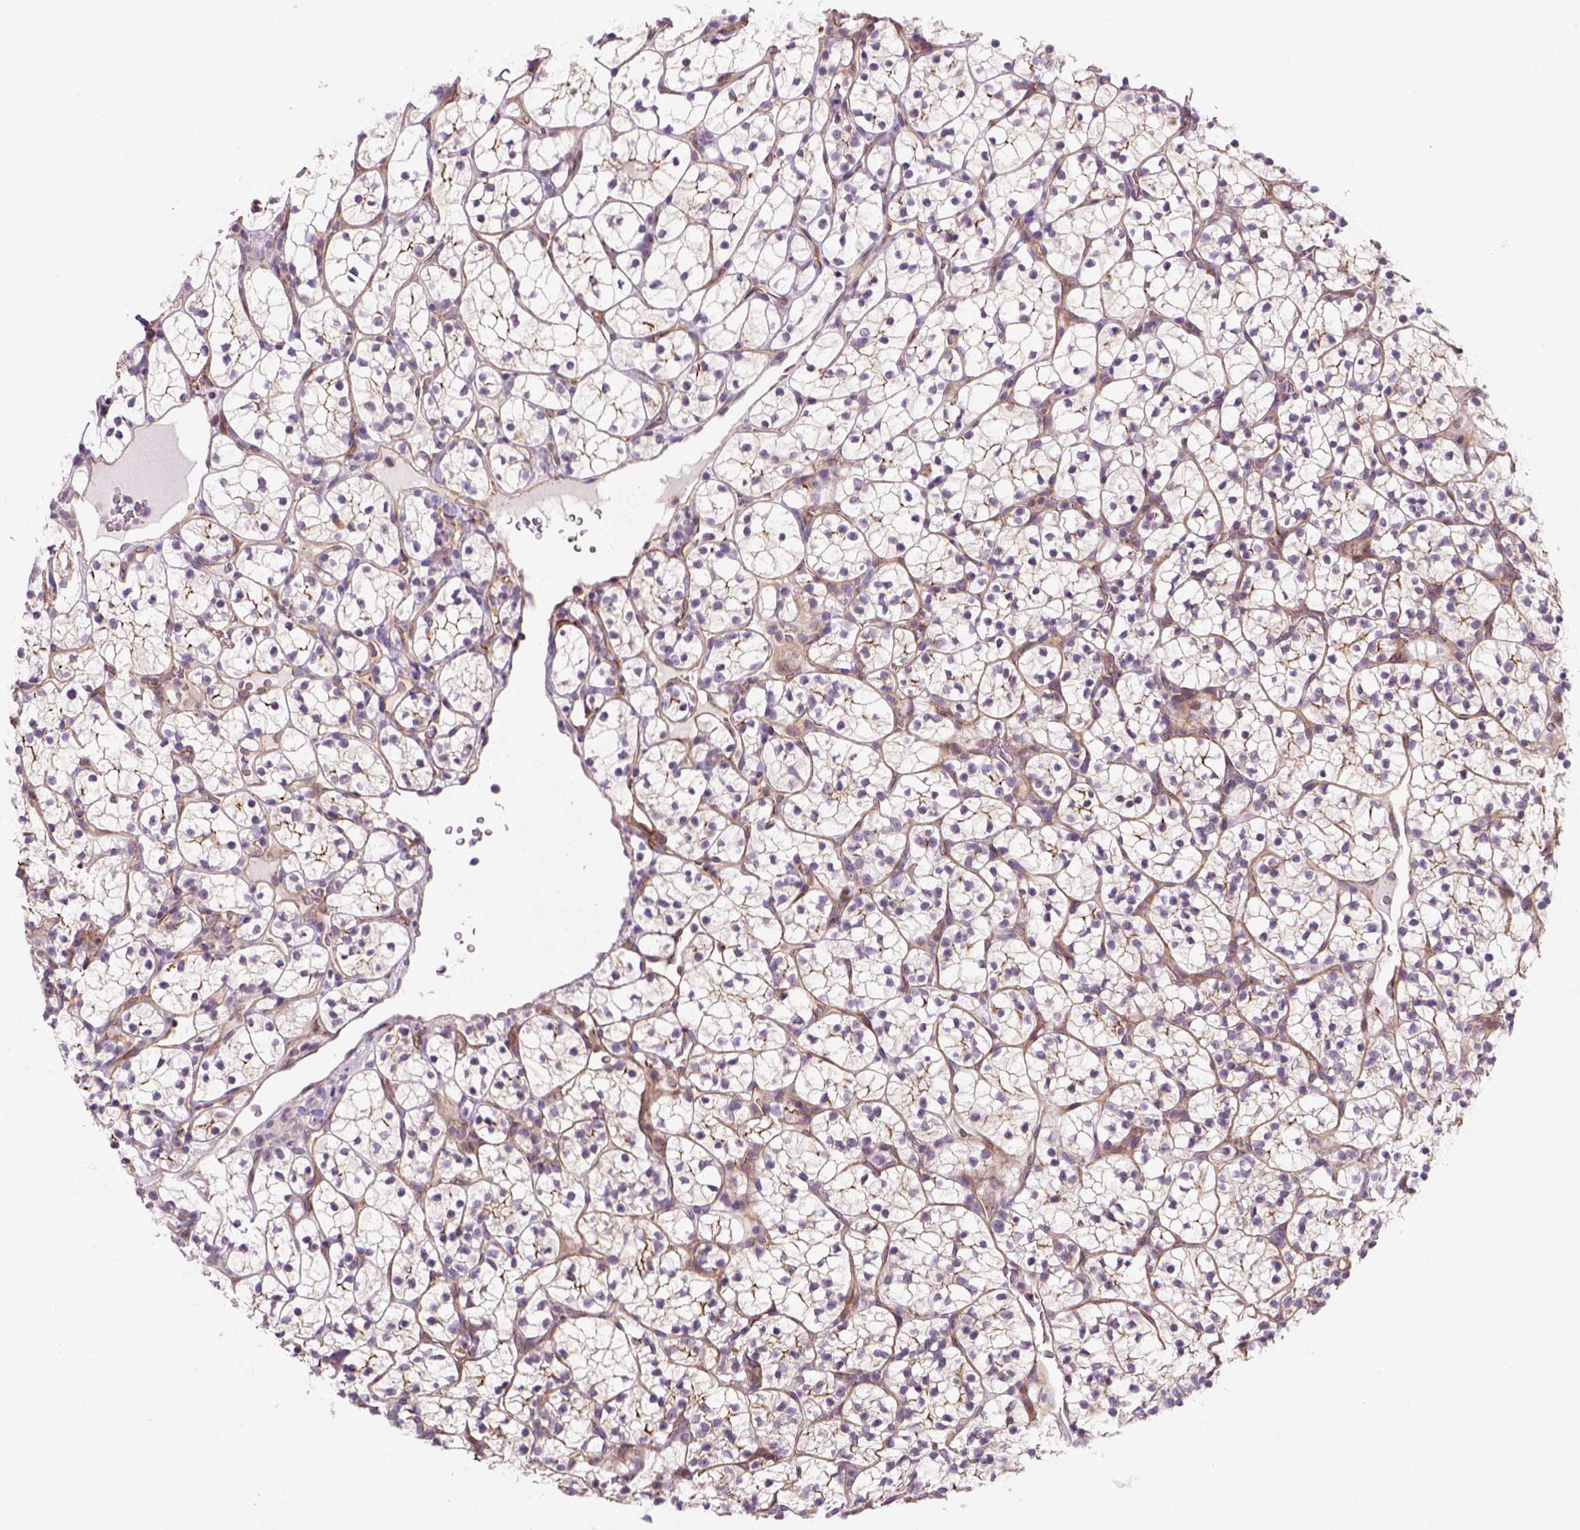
{"staining": {"intensity": "weak", "quantity": ">75%", "location": "cytoplasmic/membranous"}, "tissue": "renal cancer", "cell_type": "Tumor cells", "image_type": "cancer", "snomed": [{"axis": "morphology", "description": "Adenocarcinoma, NOS"}, {"axis": "topography", "description": "Kidney"}], "caption": "About >75% of tumor cells in human renal adenocarcinoma display weak cytoplasmic/membranous protein staining as visualized by brown immunohistochemical staining.", "gene": "VSTM5", "patient": {"sex": "female", "age": 89}}